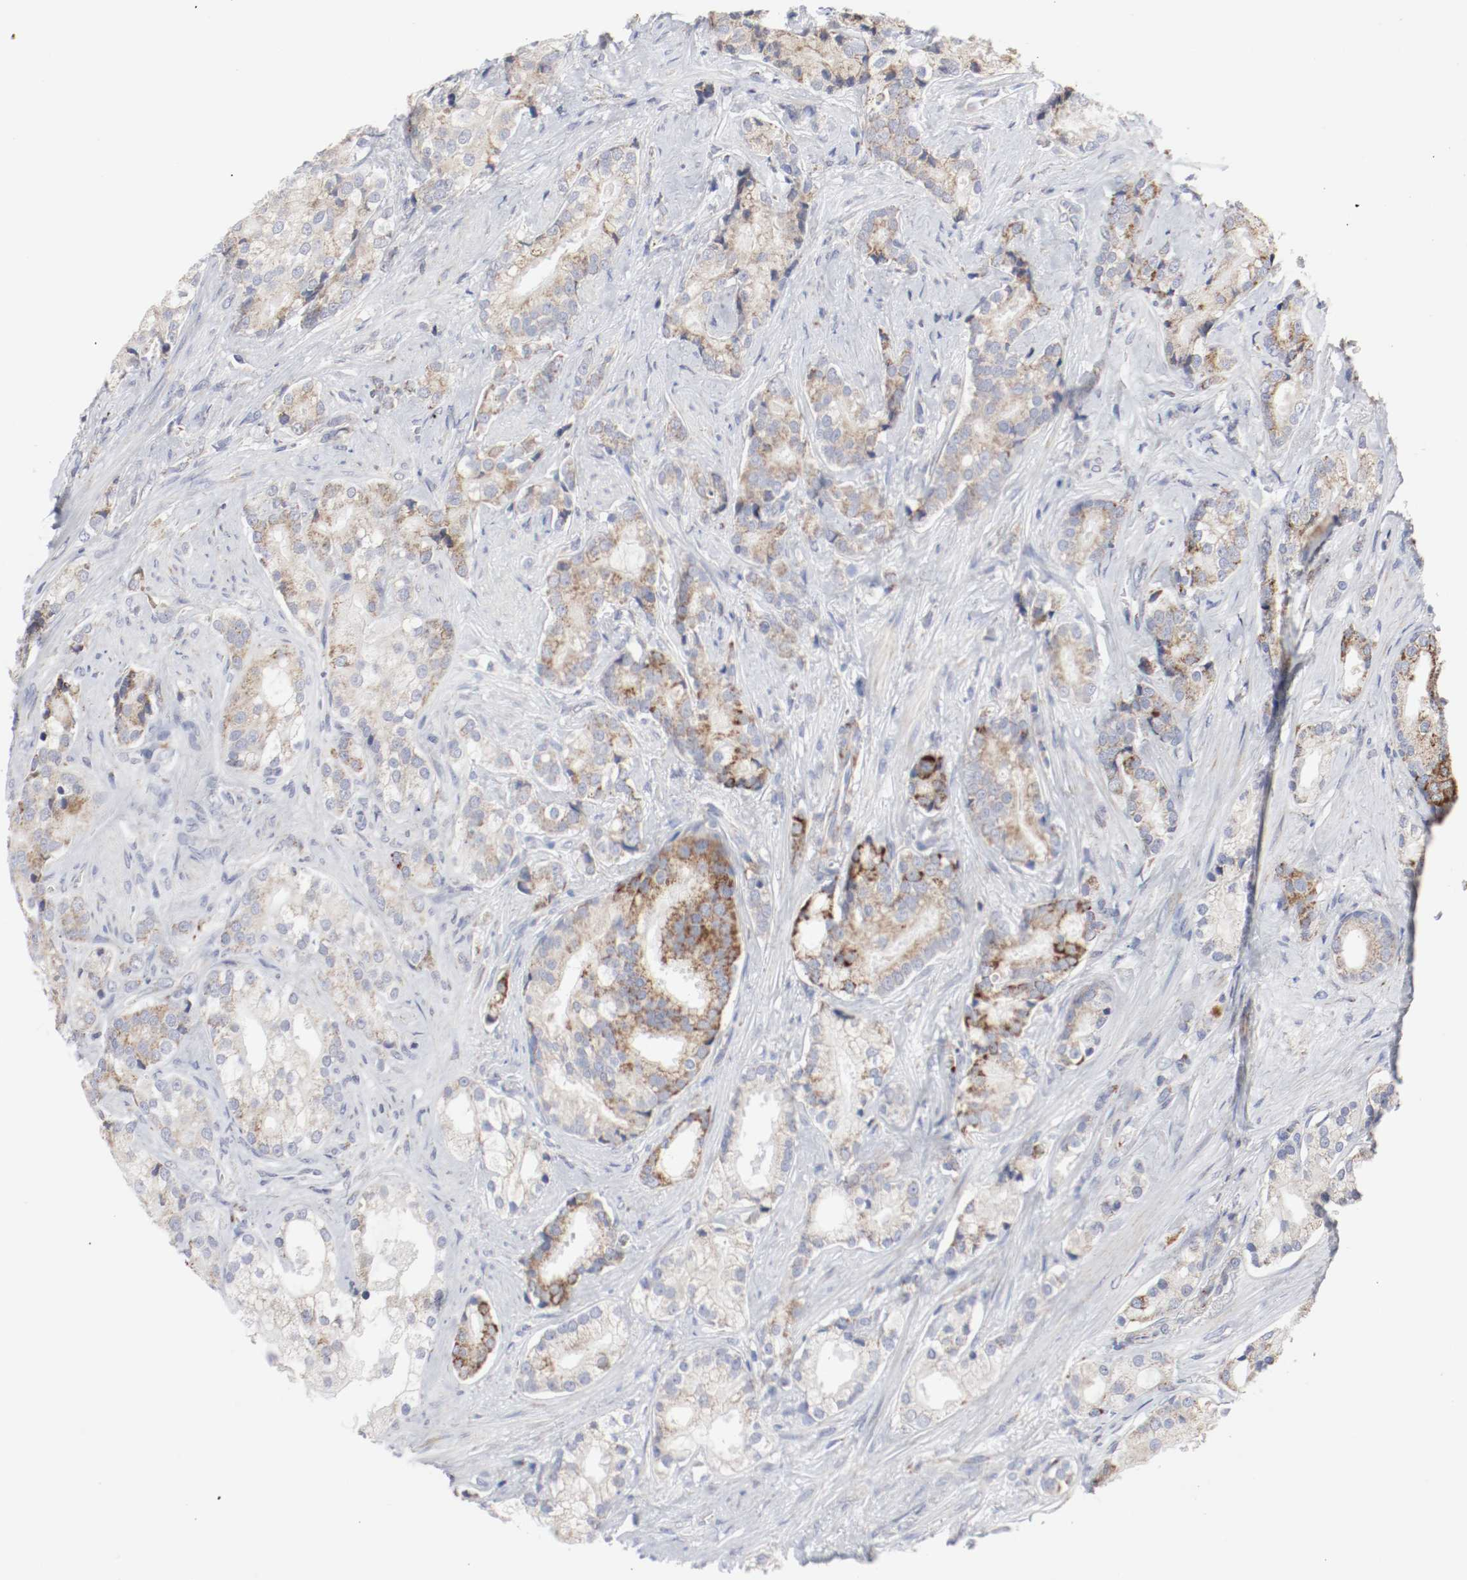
{"staining": {"intensity": "moderate", "quantity": "25%-75%", "location": "cytoplasmic/membranous"}, "tissue": "prostate cancer", "cell_type": "Tumor cells", "image_type": "cancer", "snomed": [{"axis": "morphology", "description": "Adenocarcinoma, Low grade"}, {"axis": "topography", "description": "Prostate"}], "caption": "Approximately 25%-75% of tumor cells in prostate cancer (low-grade adenocarcinoma) reveal moderate cytoplasmic/membranous protein staining as visualized by brown immunohistochemical staining.", "gene": "AFG3L2", "patient": {"sex": "male", "age": 58}}